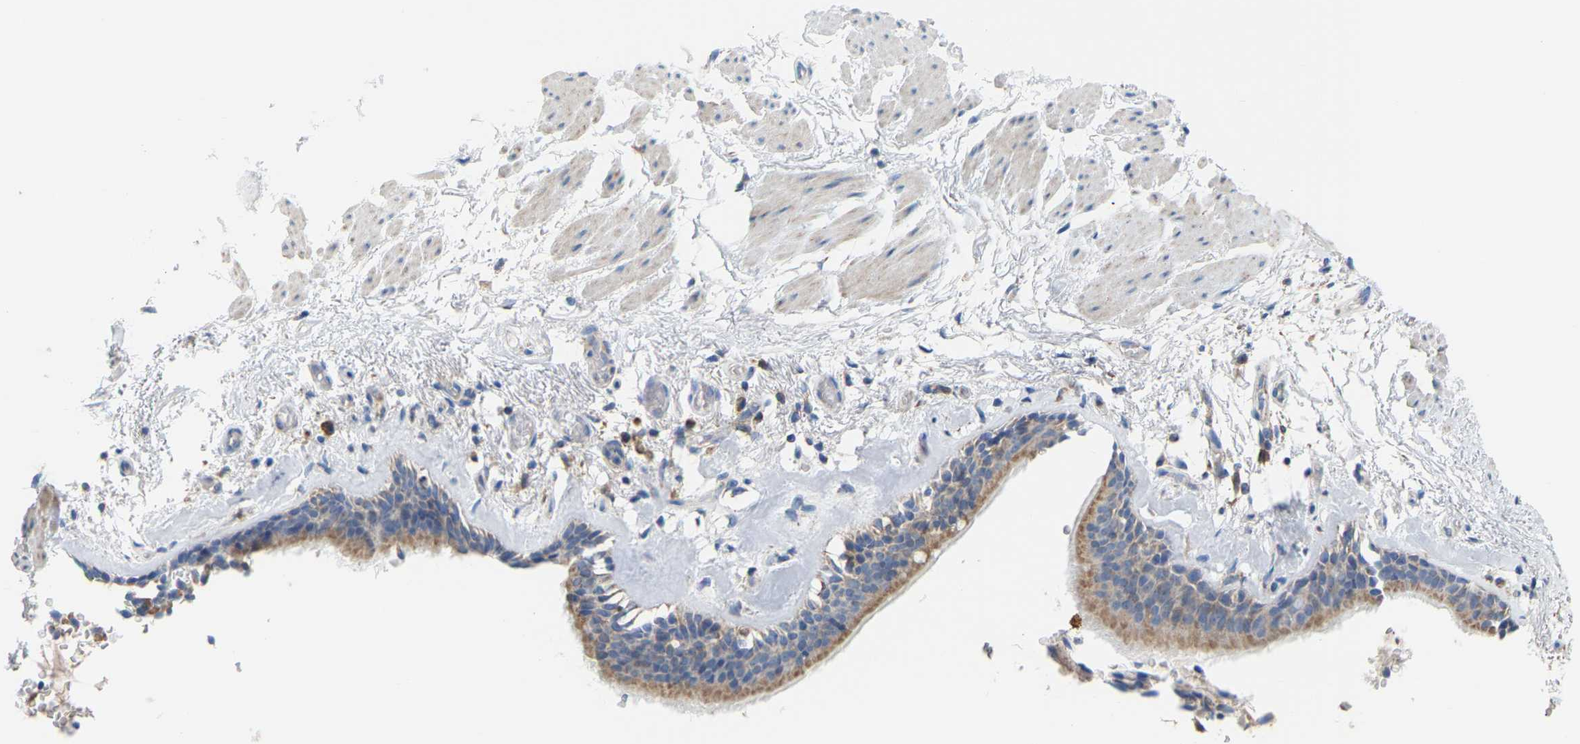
{"staining": {"intensity": "moderate", "quantity": ">75%", "location": "cytoplasmic/membranous"}, "tissue": "bronchus", "cell_type": "Respiratory epithelial cells", "image_type": "normal", "snomed": [{"axis": "morphology", "description": "Normal tissue, NOS"}, {"axis": "topography", "description": "Cartilage tissue"}], "caption": "Immunohistochemical staining of benign bronchus reveals medium levels of moderate cytoplasmic/membranous staining in approximately >75% of respiratory epithelial cells.", "gene": "CROT", "patient": {"sex": "female", "age": 63}}